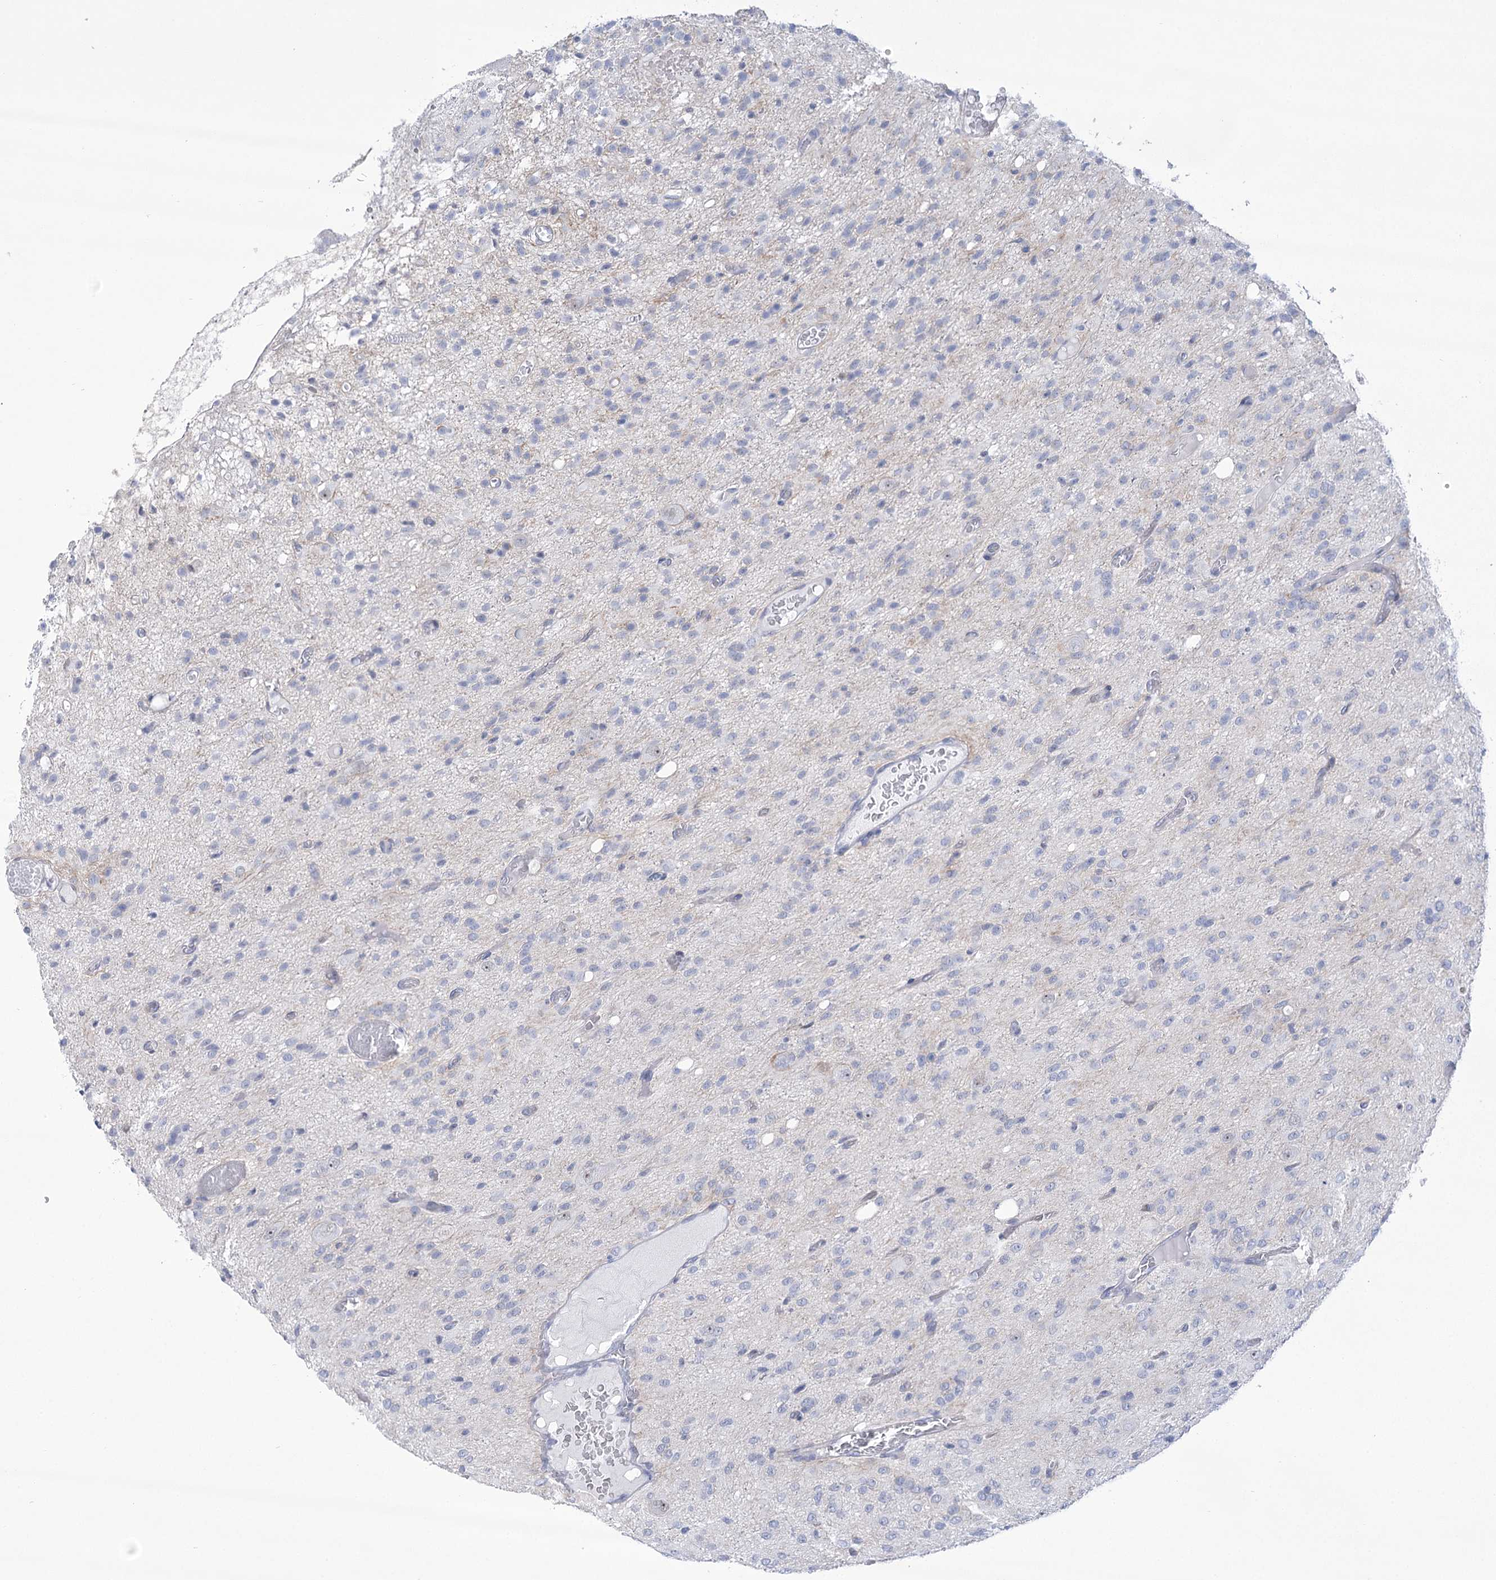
{"staining": {"intensity": "negative", "quantity": "none", "location": "none"}, "tissue": "glioma", "cell_type": "Tumor cells", "image_type": "cancer", "snomed": [{"axis": "morphology", "description": "Glioma, malignant, High grade"}, {"axis": "topography", "description": "Brain"}], "caption": "Tumor cells are negative for protein expression in human high-grade glioma (malignant).", "gene": "HORMAD1", "patient": {"sex": "female", "age": 59}}